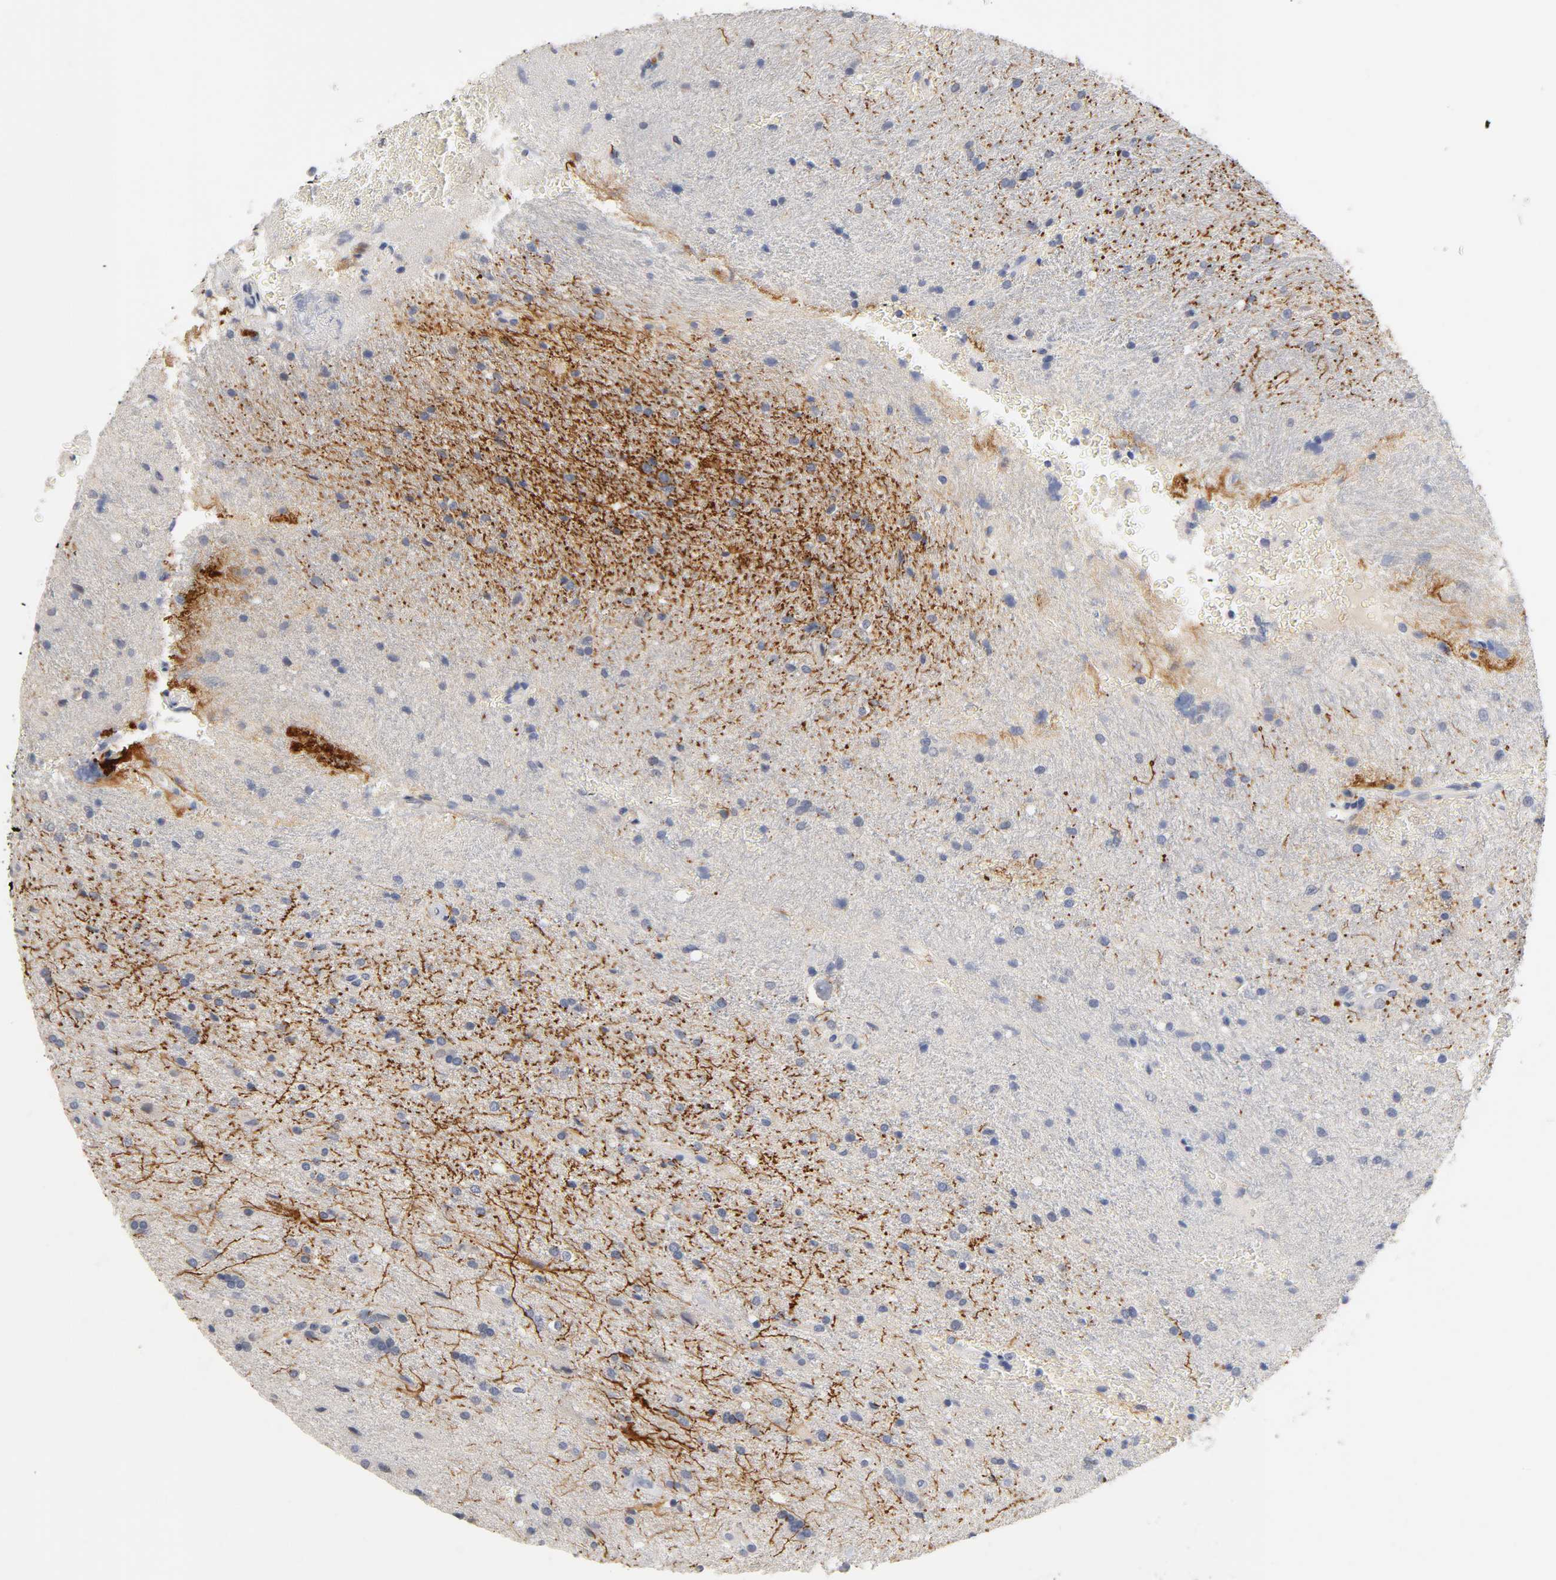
{"staining": {"intensity": "negative", "quantity": "none", "location": "none"}, "tissue": "glioma", "cell_type": "Tumor cells", "image_type": "cancer", "snomed": [{"axis": "morphology", "description": "Normal tissue, NOS"}, {"axis": "morphology", "description": "Glioma, malignant, High grade"}, {"axis": "topography", "description": "Cerebral cortex"}], "caption": "This is an immunohistochemistry histopathology image of glioma. There is no positivity in tumor cells.", "gene": "OVOL1", "patient": {"sex": "male", "age": 56}}